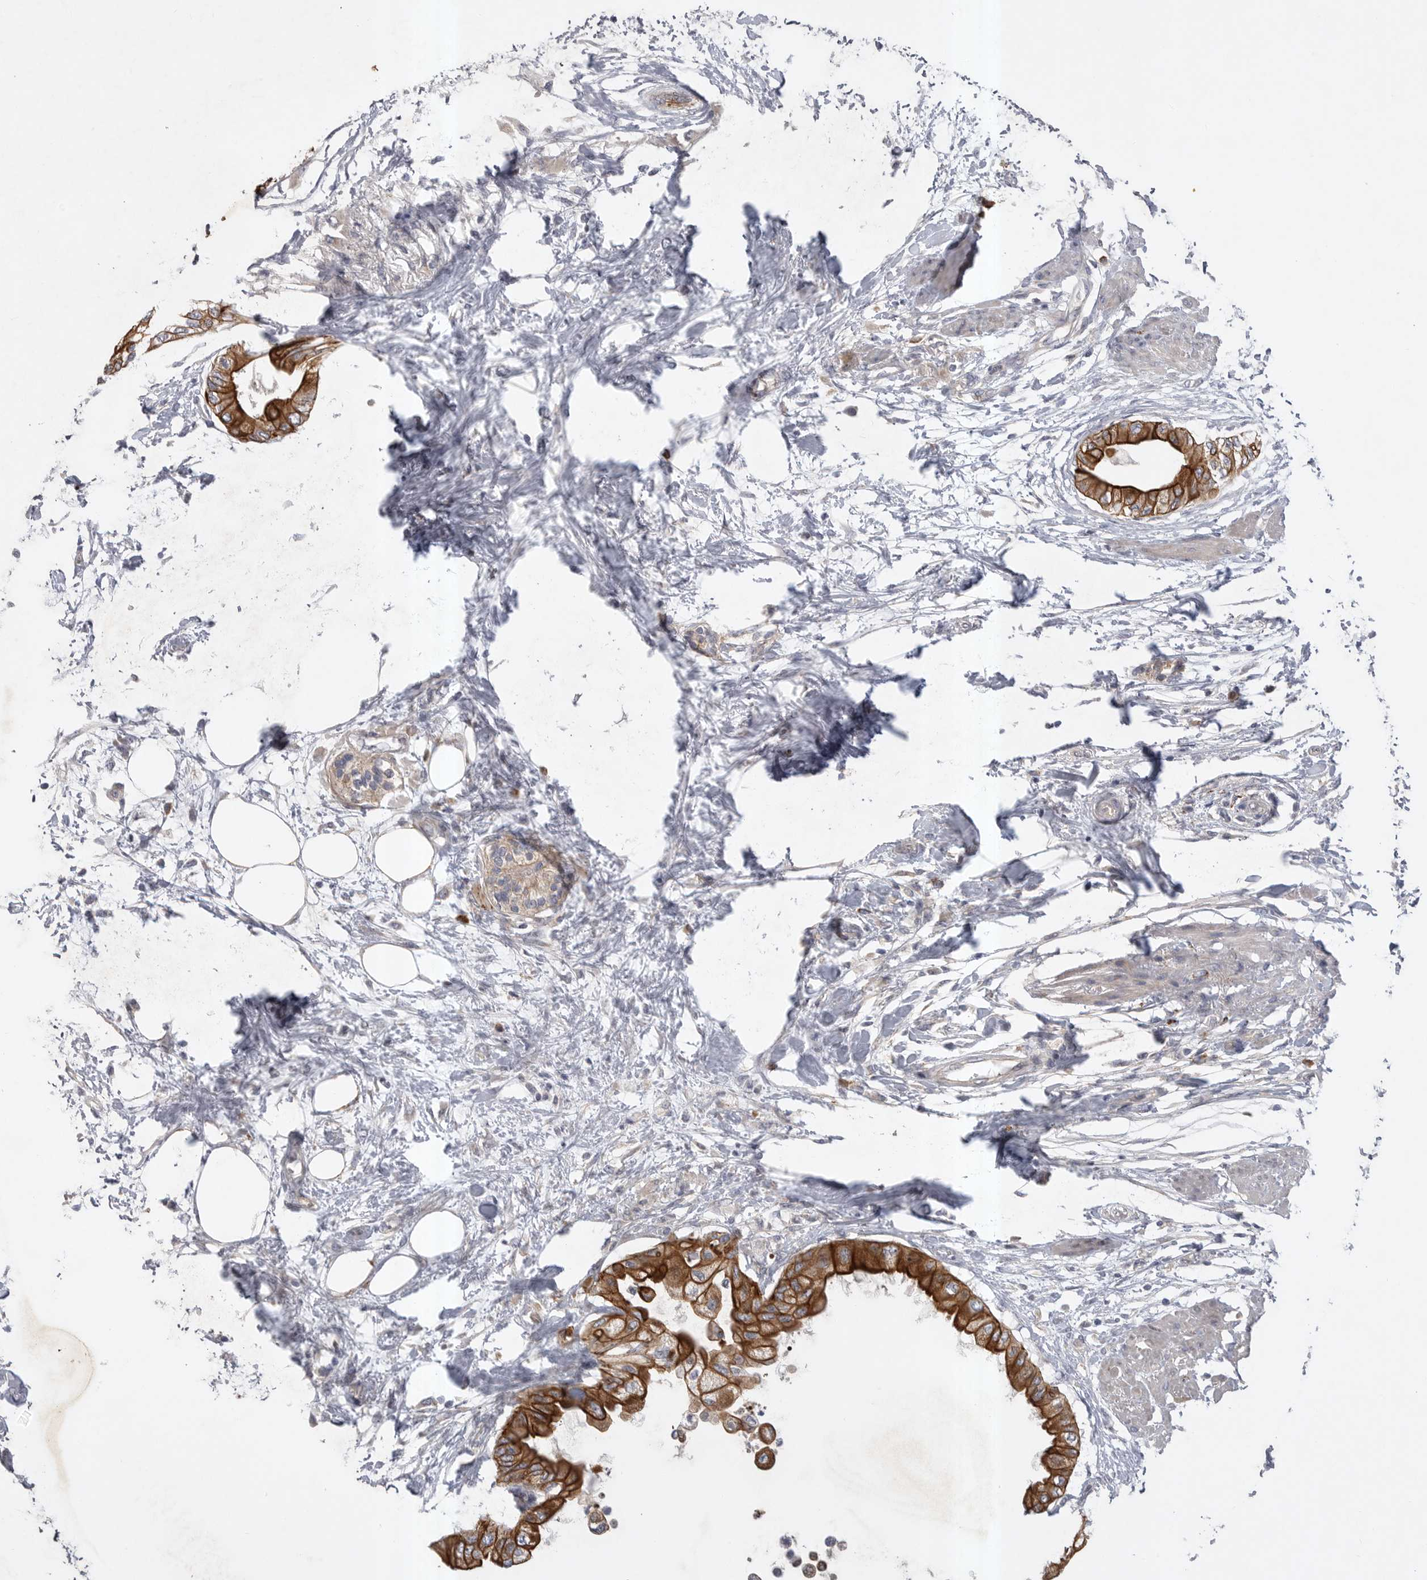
{"staining": {"intensity": "strong", "quantity": ">75%", "location": "cytoplasmic/membranous"}, "tissue": "pancreatic cancer", "cell_type": "Tumor cells", "image_type": "cancer", "snomed": [{"axis": "morphology", "description": "Normal tissue, NOS"}, {"axis": "morphology", "description": "Adenocarcinoma, NOS"}, {"axis": "topography", "description": "Pancreas"}, {"axis": "topography", "description": "Duodenum"}], "caption": "Human adenocarcinoma (pancreatic) stained with a protein marker reveals strong staining in tumor cells.", "gene": "DHDDS", "patient": {"sex": "female", "age": 60}}